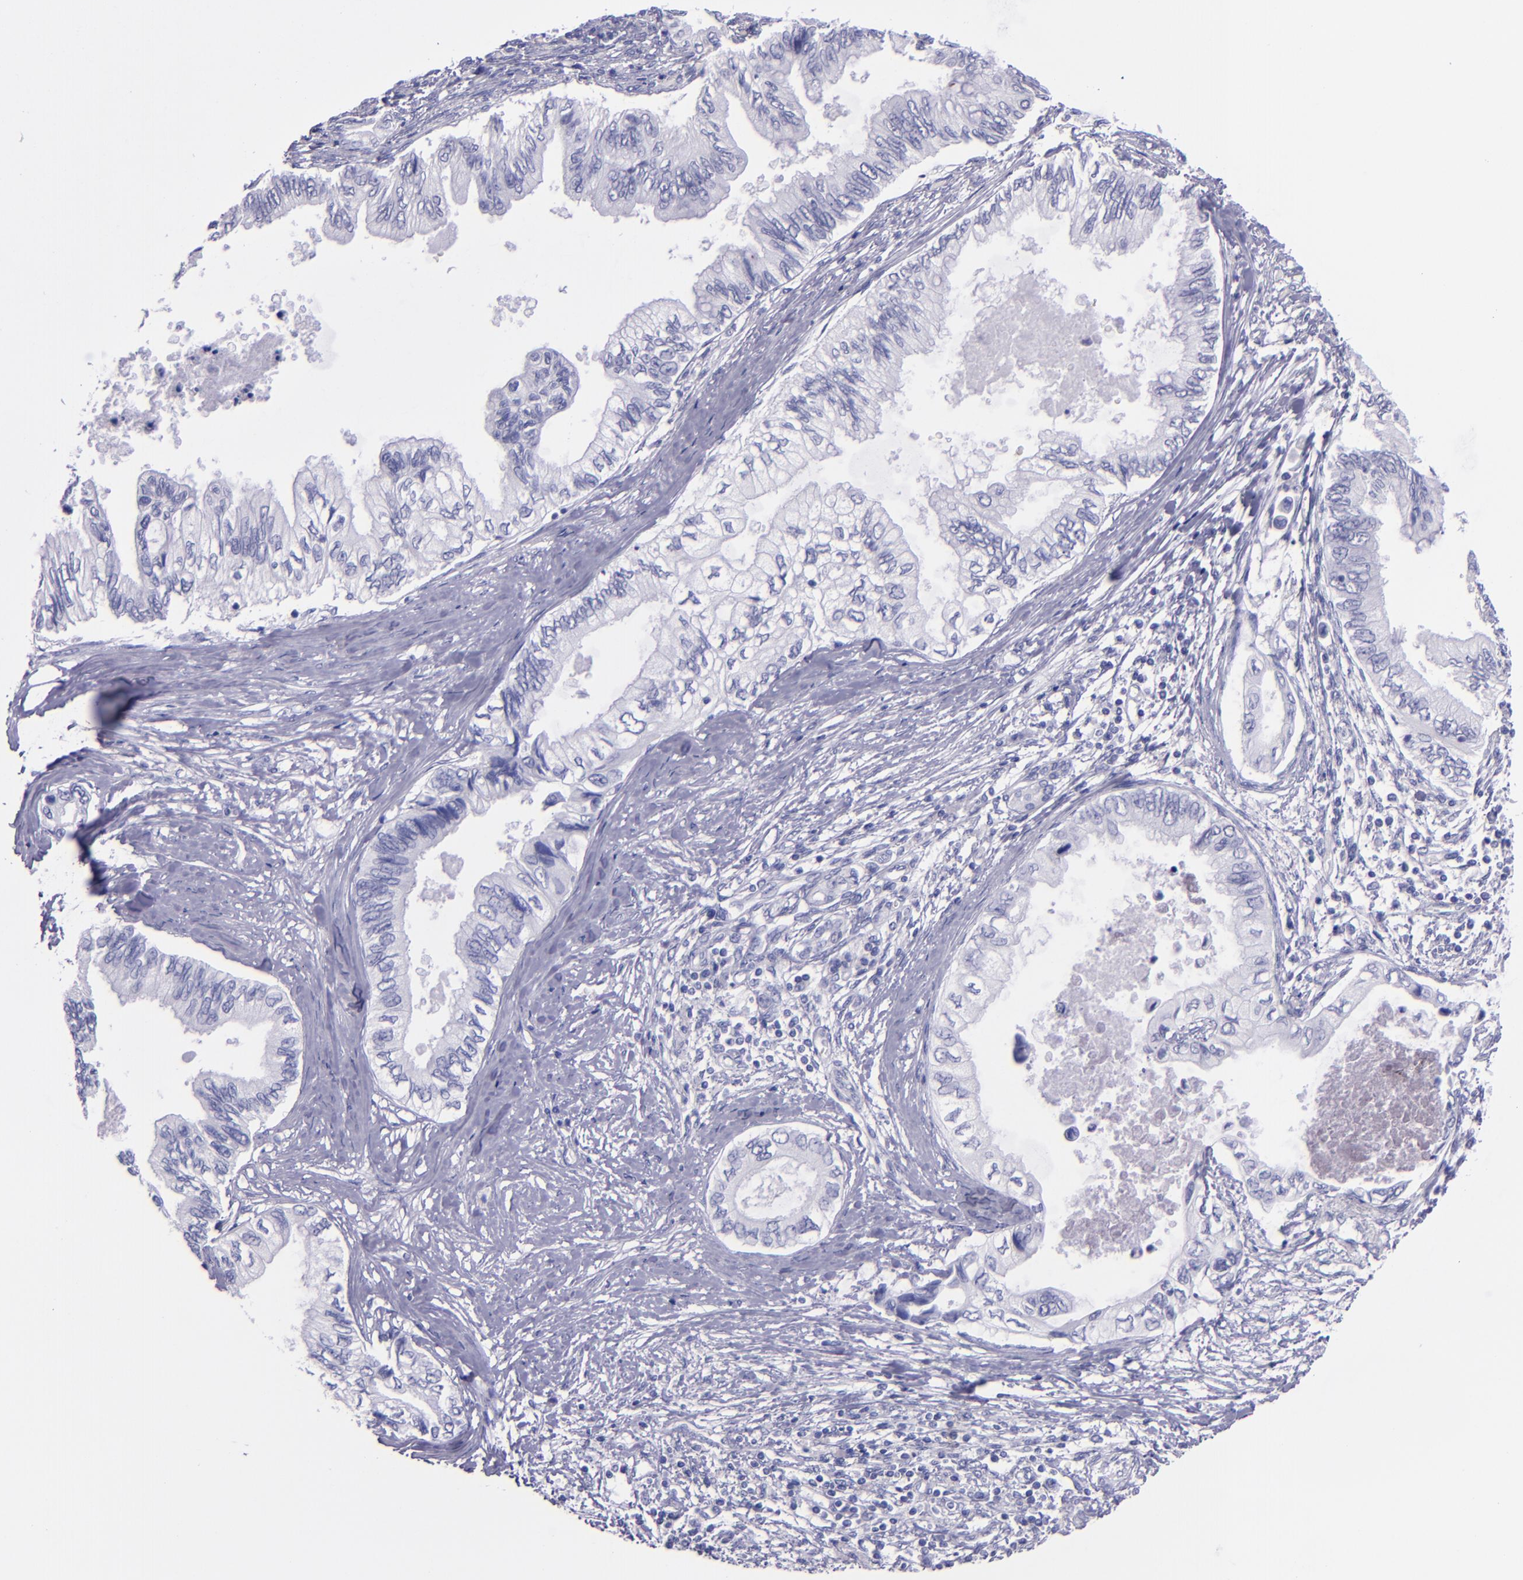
{"staining": {"intensity": "negative", "quantity": "none", "location": "none"}, "tissue": "pancreatic cancer", "cell_type": "Tumor cells", "image_type": "cancer", "snomed": [{"axis": "morphology", "description": "Adenocarcinoma, NOS"}, {"axis": "topography", "description": "Pancreas"}], "caption": "DAB (3,3'-diaminobenzidine) immunohistochemical staining of pancreatic cancer (adenocarcinoma) demonstrates no significant expression in tumor cells.", "gene": "TNNT3", "patient": {"sex": "female", "age": 66}}